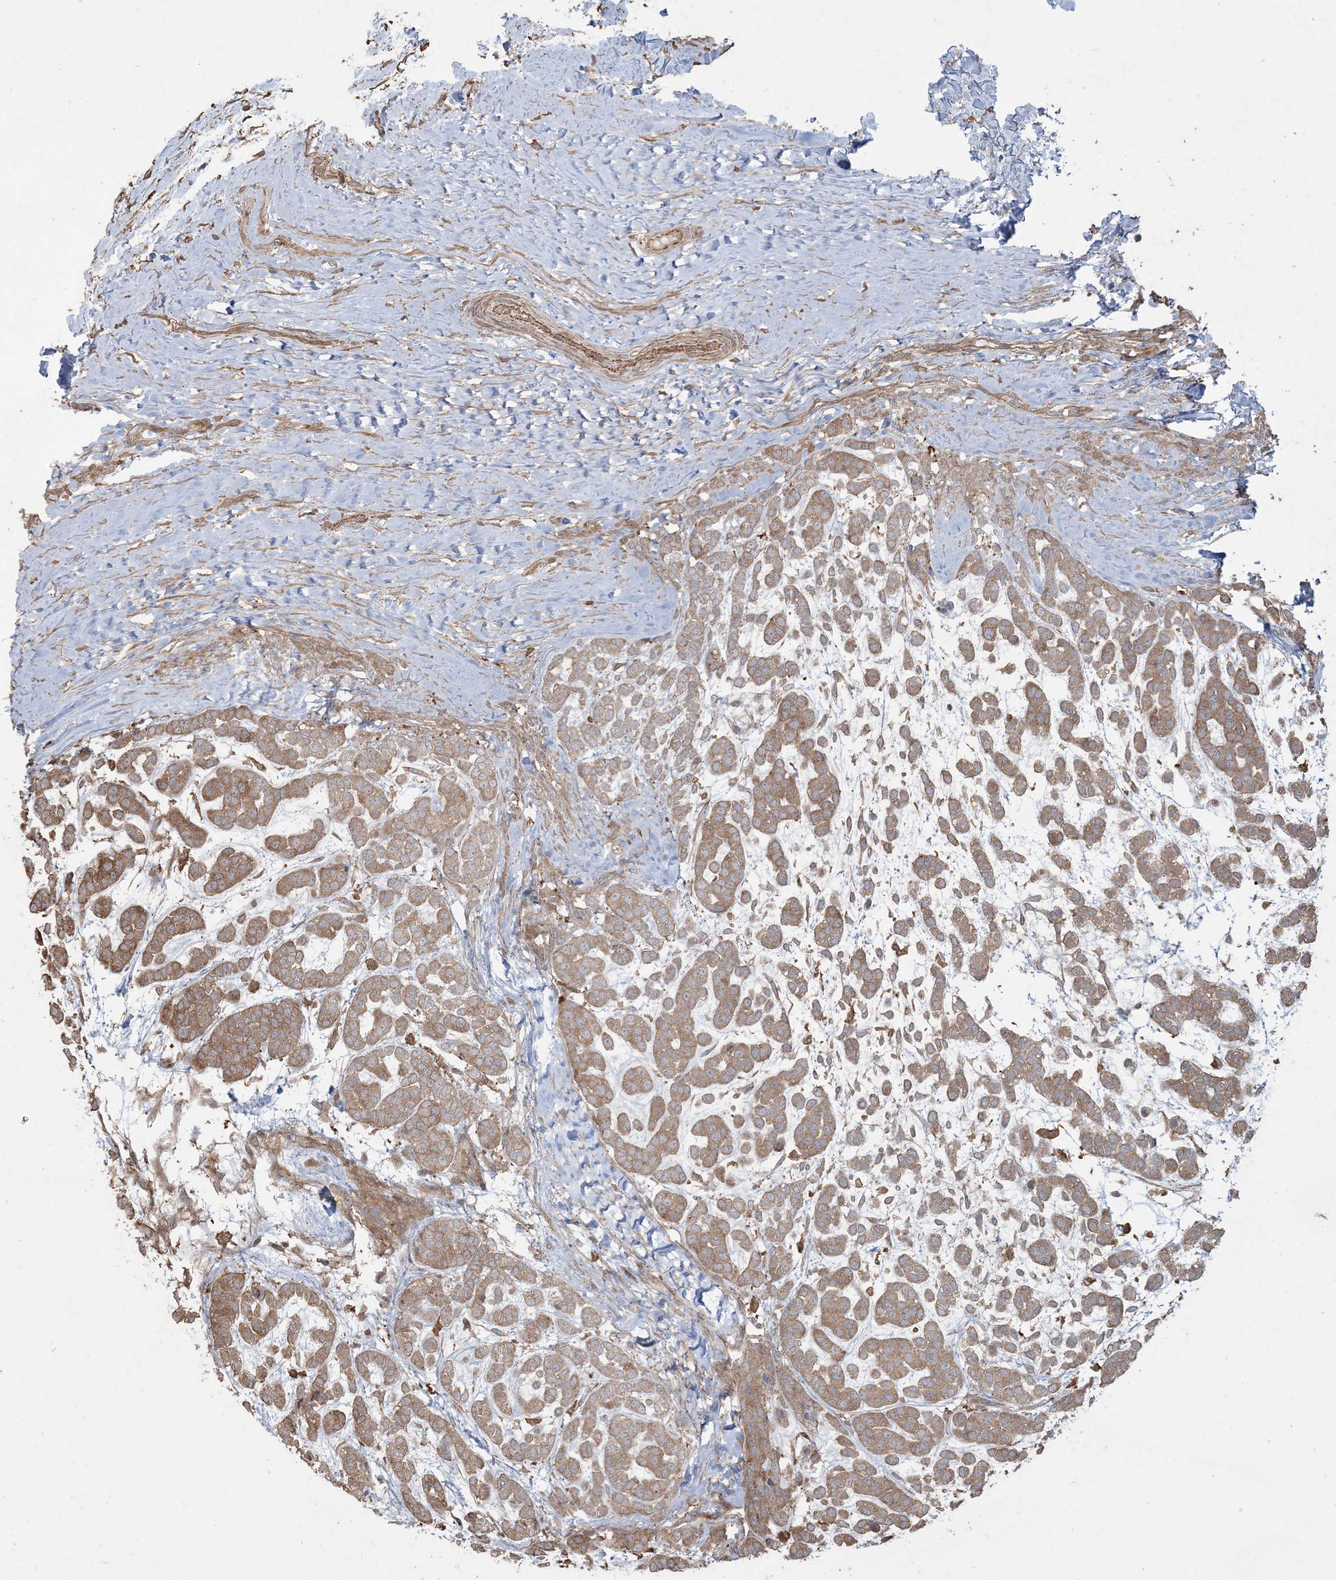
{"staining": {"intensity": "moderate", "quantity": ">75%", "location": "cytoplasmic/membranous"}, "tissue": "head and neck cancer", "cell_type": "Tumor cells", "image_type": "cancer", "snomed": [{"axis": "morphology", "description": "Adenocarcinoma, NOS"}, {"axis": "morphology", "description": "Adenoma, NOS"}, {"axis": "topography", "description": "Head-Neck"}], "caption": "This photomicrograph exhibits immunohistochemistry staining of human head and neck cancer (adenocarcinoma), with medium moderate cytoplasmic/membranous positivity in about >75% of tumor cells.", "gene": "HNMT", "patient": {"sex": "female", "age": 55}}